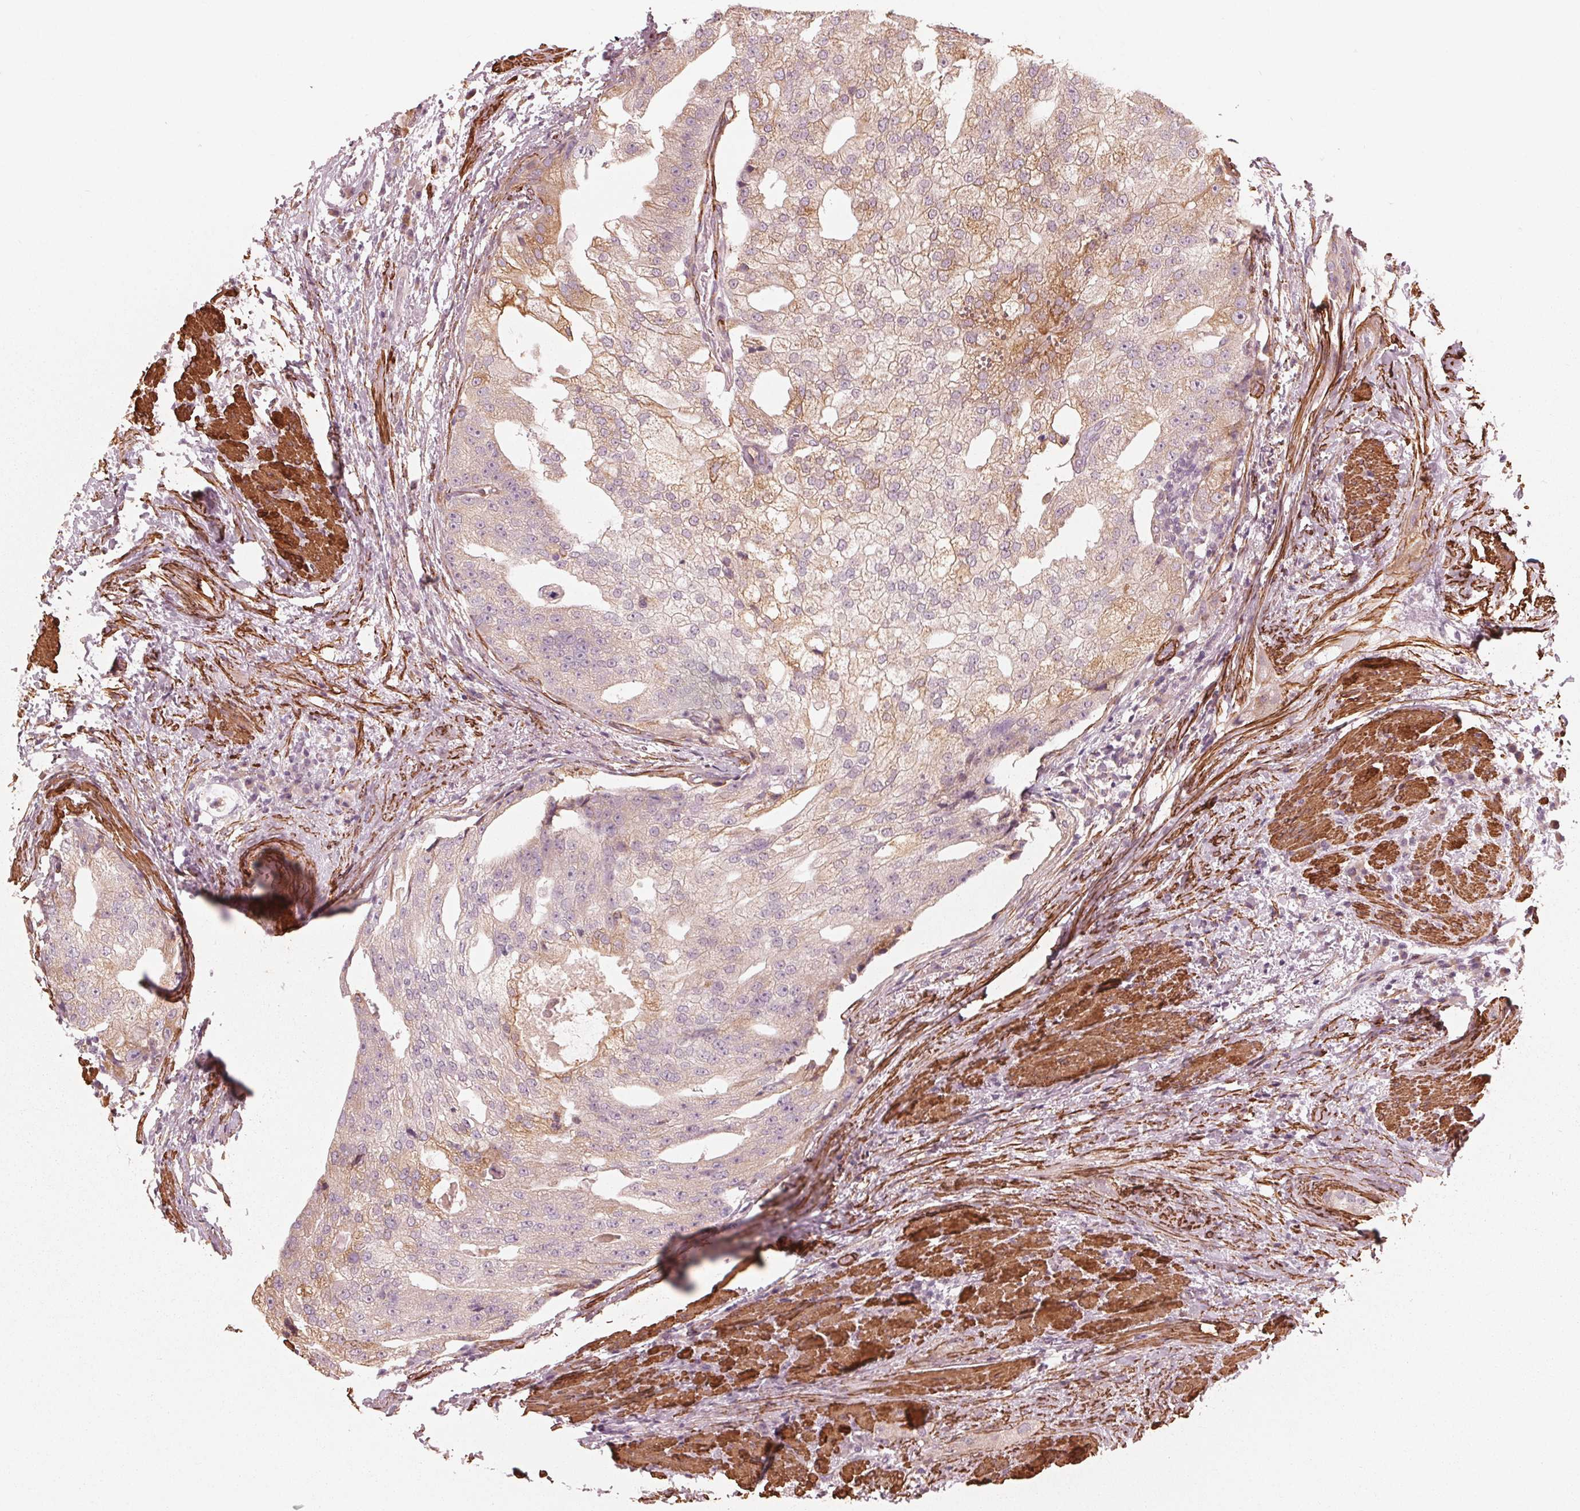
{"staining": {"intensity": "moderate", "quantity": "<25%", "location": "cytoplasmic/membranous"}, "tissue": "prostate cancer", "cell_type": "Tumor cells", "image_type": "cancer", "snomed": [{"axis": "morphology", "description": "Adenocarcinoma, High grade"}, {"axis": "topography", "description": "Prostate"}], "caption": "Human high-grade adenocarcinoma (prostate) stained for a protein (brown) reveals moderate cytoplasmic/membranous positive positivity in about <25% of tumor cells.", "gene": "MIER3", "patient": {"sex": "male", "age": 70}}